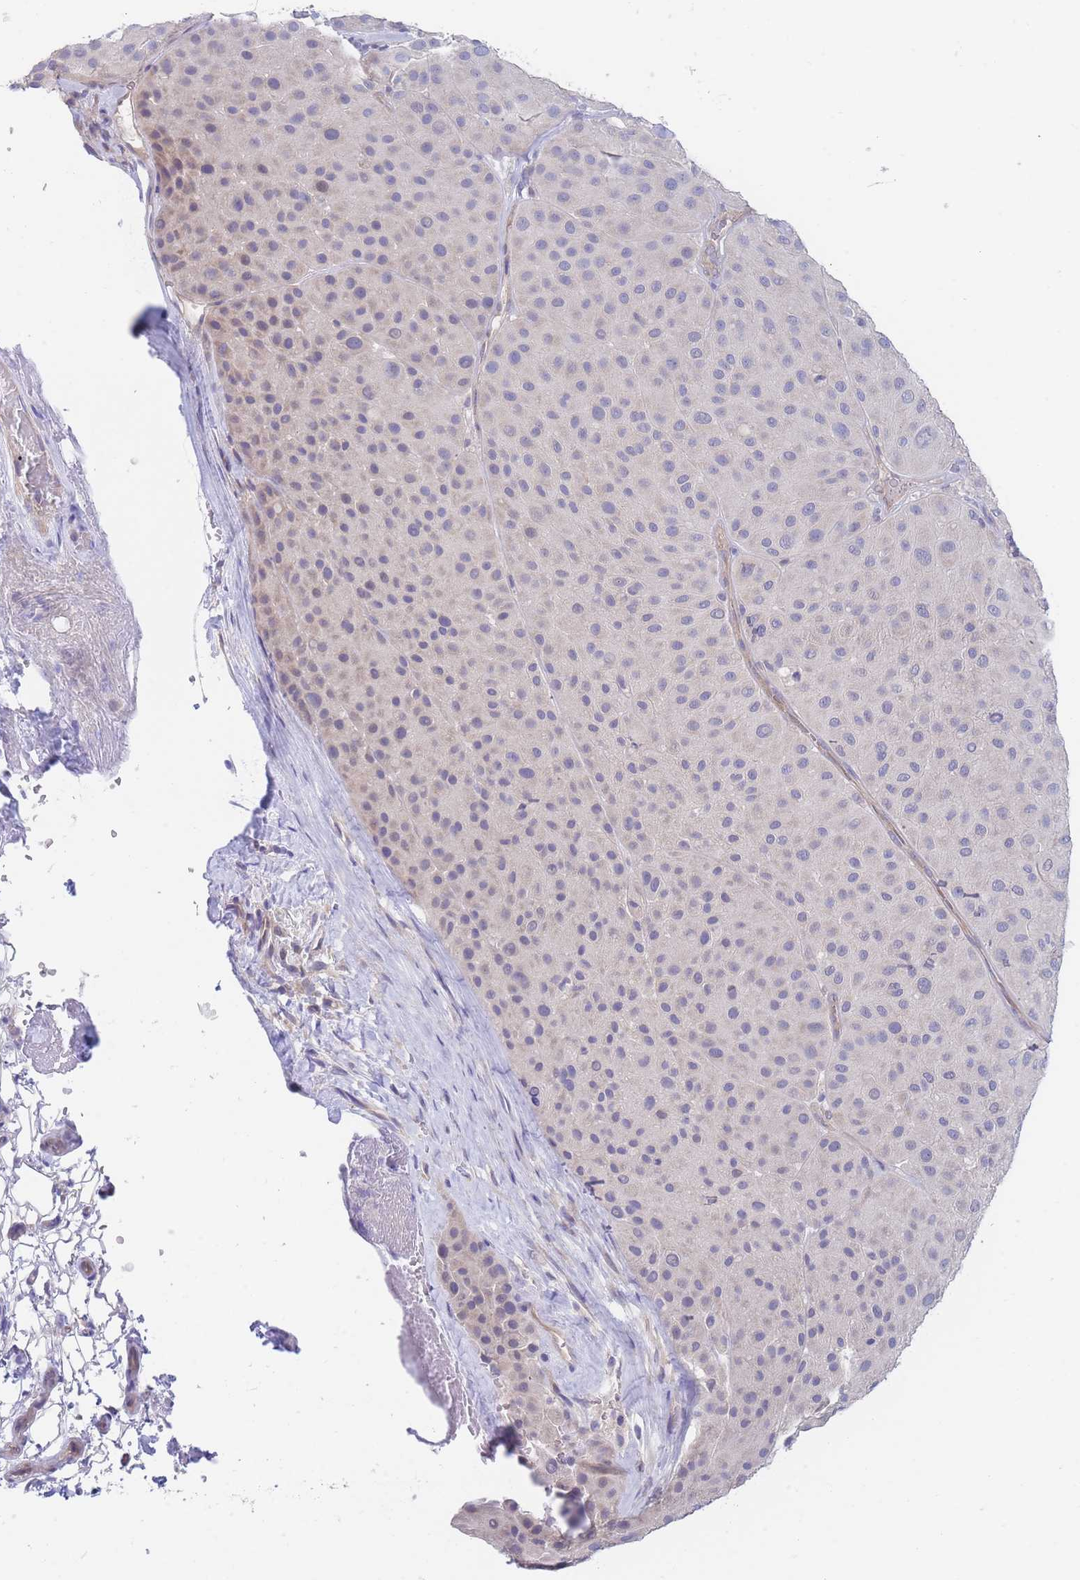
{"staining": {"intensity": "negative", "quantity": "none", "location": "none"}, "tissue": "melanoma", "cell_type": "Tumor cells", "image_type": "cancer", "snomed": [{"axis": "morphology", "description": "Malignant melanoma, Metastatic site"}, {"axis": "topography", "description": "Smooth muscle"}], "caption": "This micrograph is of melanoma stained with immunohistochemistry (IHC) to label a protein in brown with the nuclei are counter-stained blue. There is no positivity in tumor cells. (DAB immunohistochemistry with hematoxylin counter stain).", "gene": "ZNF281", "patient": {"sex": "male", "age": 41}}